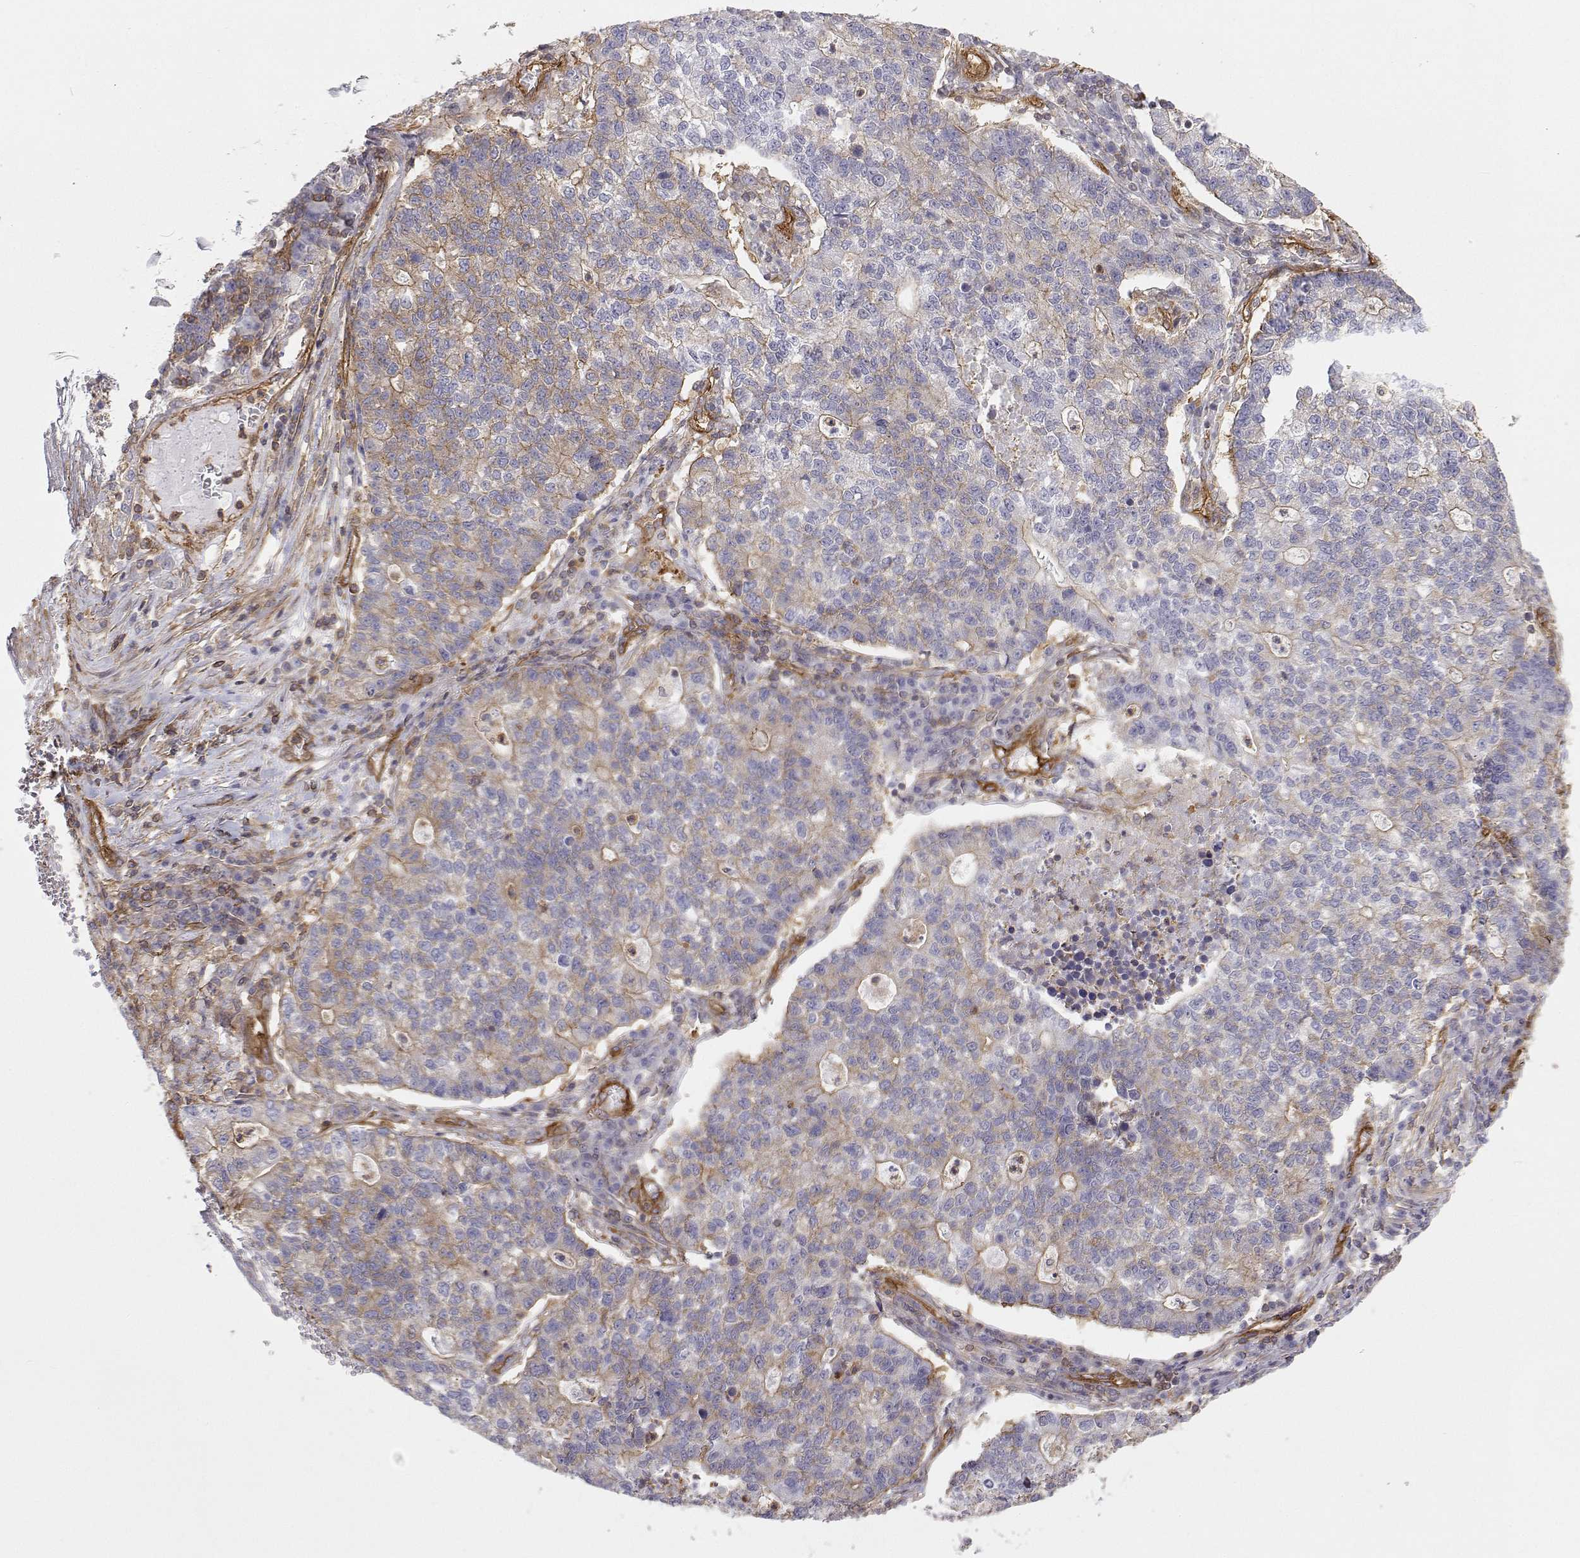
{"staining": {"intensity": "weak", "quantity": "25%-75%", "location": "cytoplasmic/membranous"}, "tissue": "lung cancer", "cell_type": "Tumor cells", "image_type": "cancer", "snomed": [{"axis": "morphology", "description": "Adenocarcinoma, NOS"}, {"axis": "topography", "description": "Lung"}], "caption": "Weak cytoplasmic/membranous protein staining is identified in about 25%-75% of tumor cells in adenocarcinoma (lung).", "gene": "MYH9", "patient": {"sex": "male", "age": 57}}